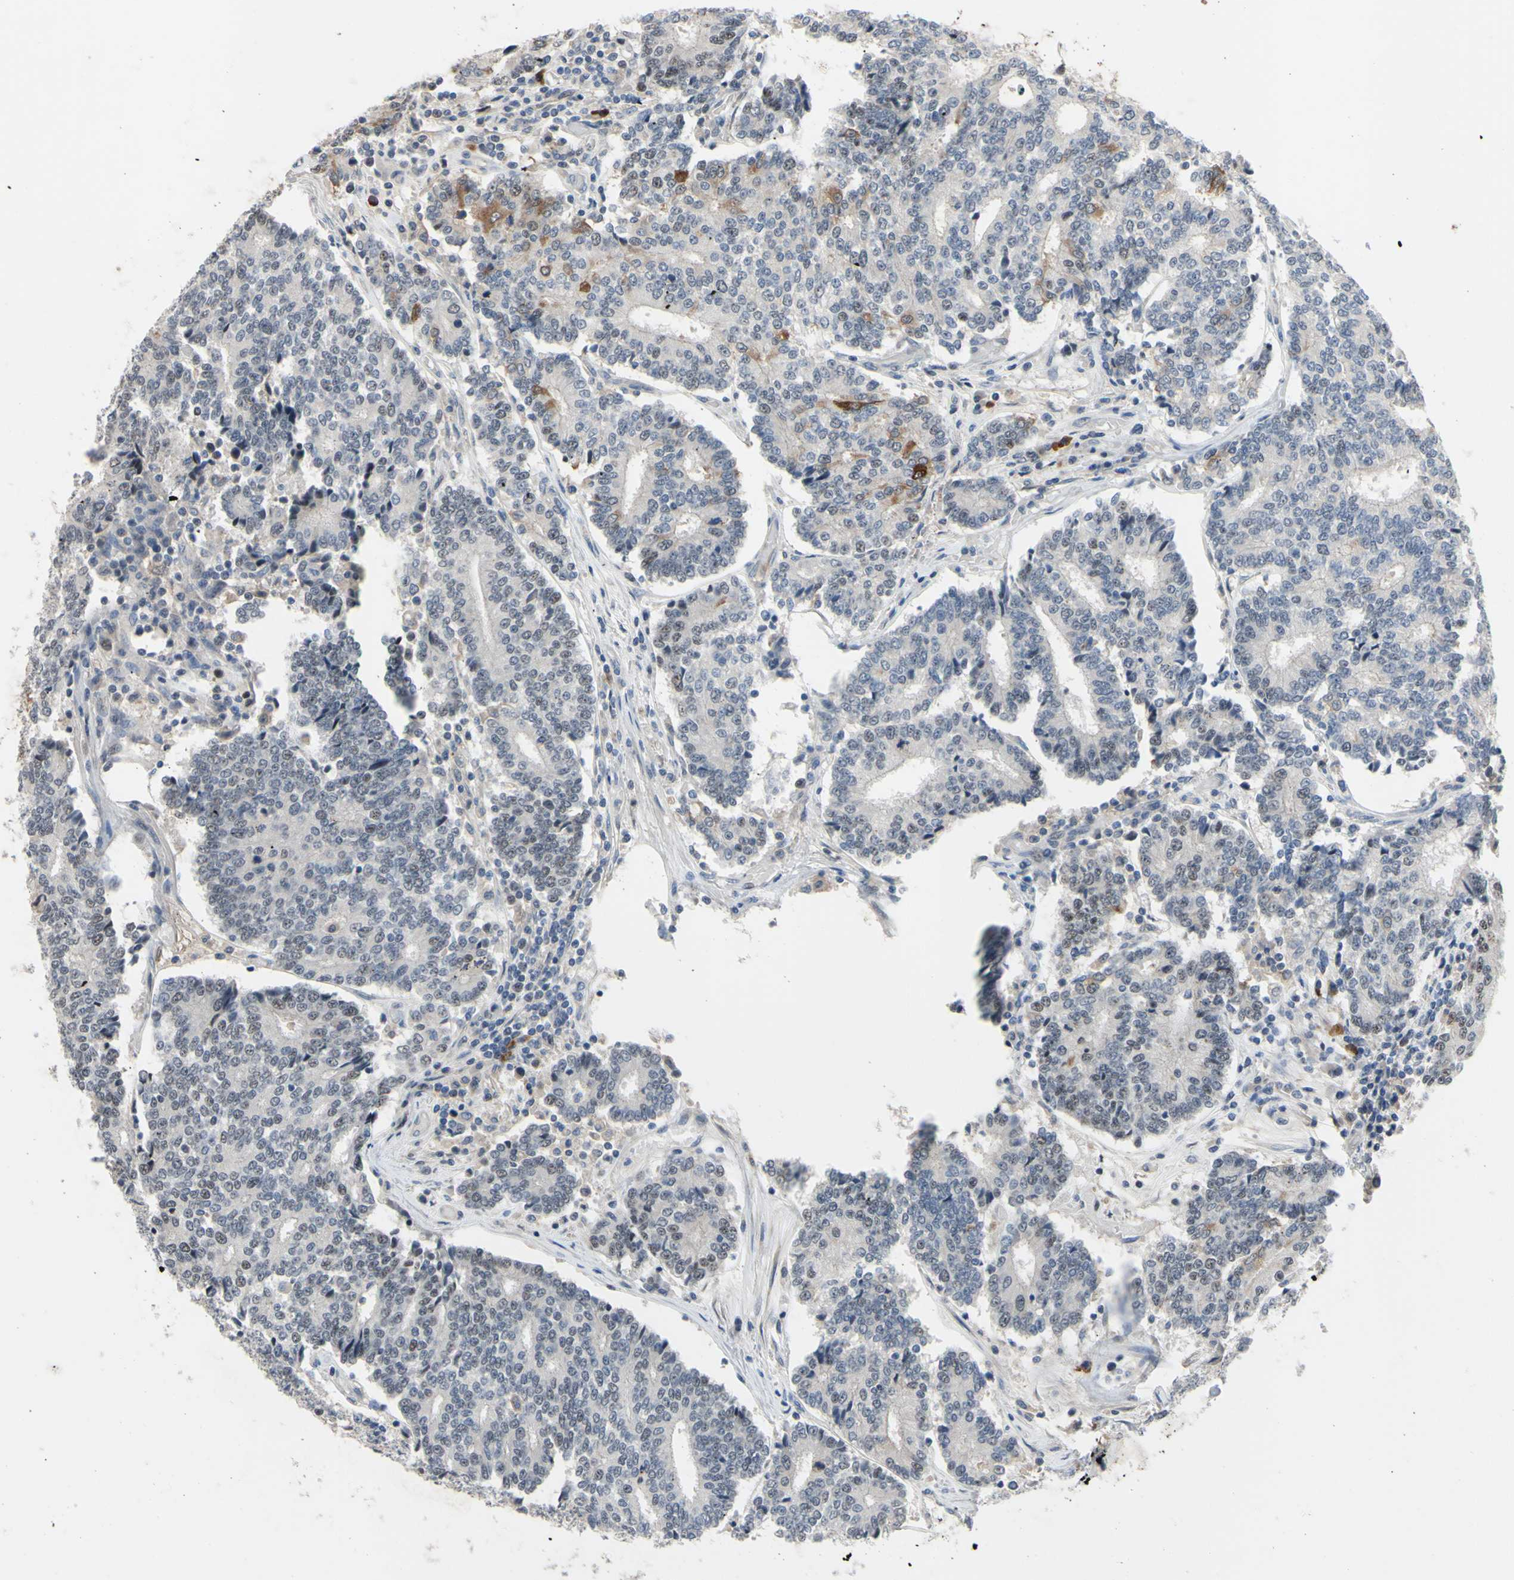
{"staining": {"intensity": "moderate", "quantity": "<25%", "location": "cytoplasmic/membranous"}, "tissue": "prostate cancer", "cell_type": "Tumor cells", "image_type": "cancer", "snomed": [{"axis": "morphology", "description": "Normal tissue, NOS"}, {"axis": "morphology", "description": "Adenocarcinoma, High grade"}, {"axis": "topography", "description": "Prostate"}, {"axis": "topography", "description": "Seminal veicle"}], "caption": "Immunohistochemistry staining of prostate cancer (high-grade adenocarcinoma), which reveals low levels of moderate cytoplasmic/membranous expression in about <25% of tumor cells indicating moderate cytoplasmic/membranous protein expression. The staining was performed using DAB (brown) for protein detection and nuclei were counterstained in hematoxylin (blue).", "gene": "LHX9", "patient": {"sex": "male", "age": 55}}